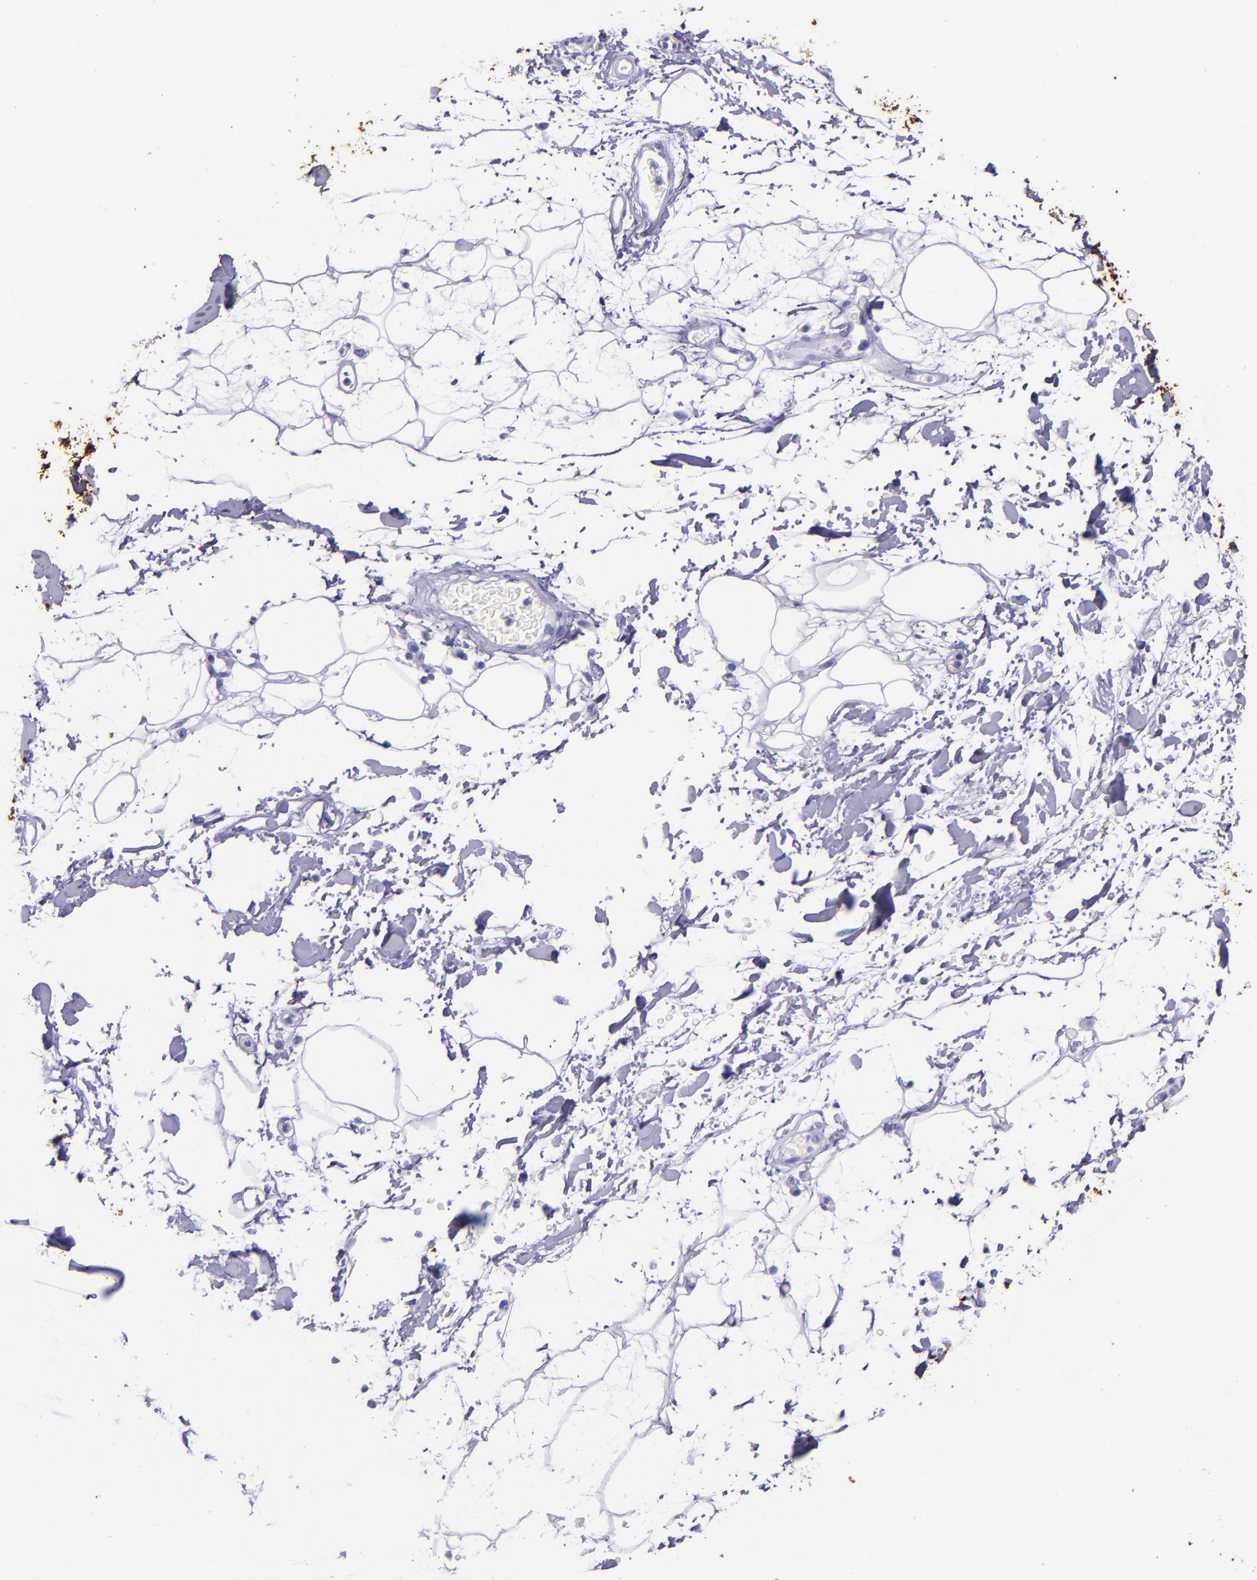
{"staining": {"intensity": "negative", "quantity": "none", "location": "none"}, "tissue": "adipose tissue", "cell_type": "Adipocytes", "image_type": "normal", "snomed": [{"axis": "morphology", "description": "Normal tissue, NOS"}, {"axis": "topography", "description": "Soft tissue"}], "caption": "An immunohistochemistry micrograph of unremarkable adipose tissue is shown. There is no staining in adipocytes of adipose tissue.", "gene": "MBP", "patient": {"sex": "male", "age": 72}}